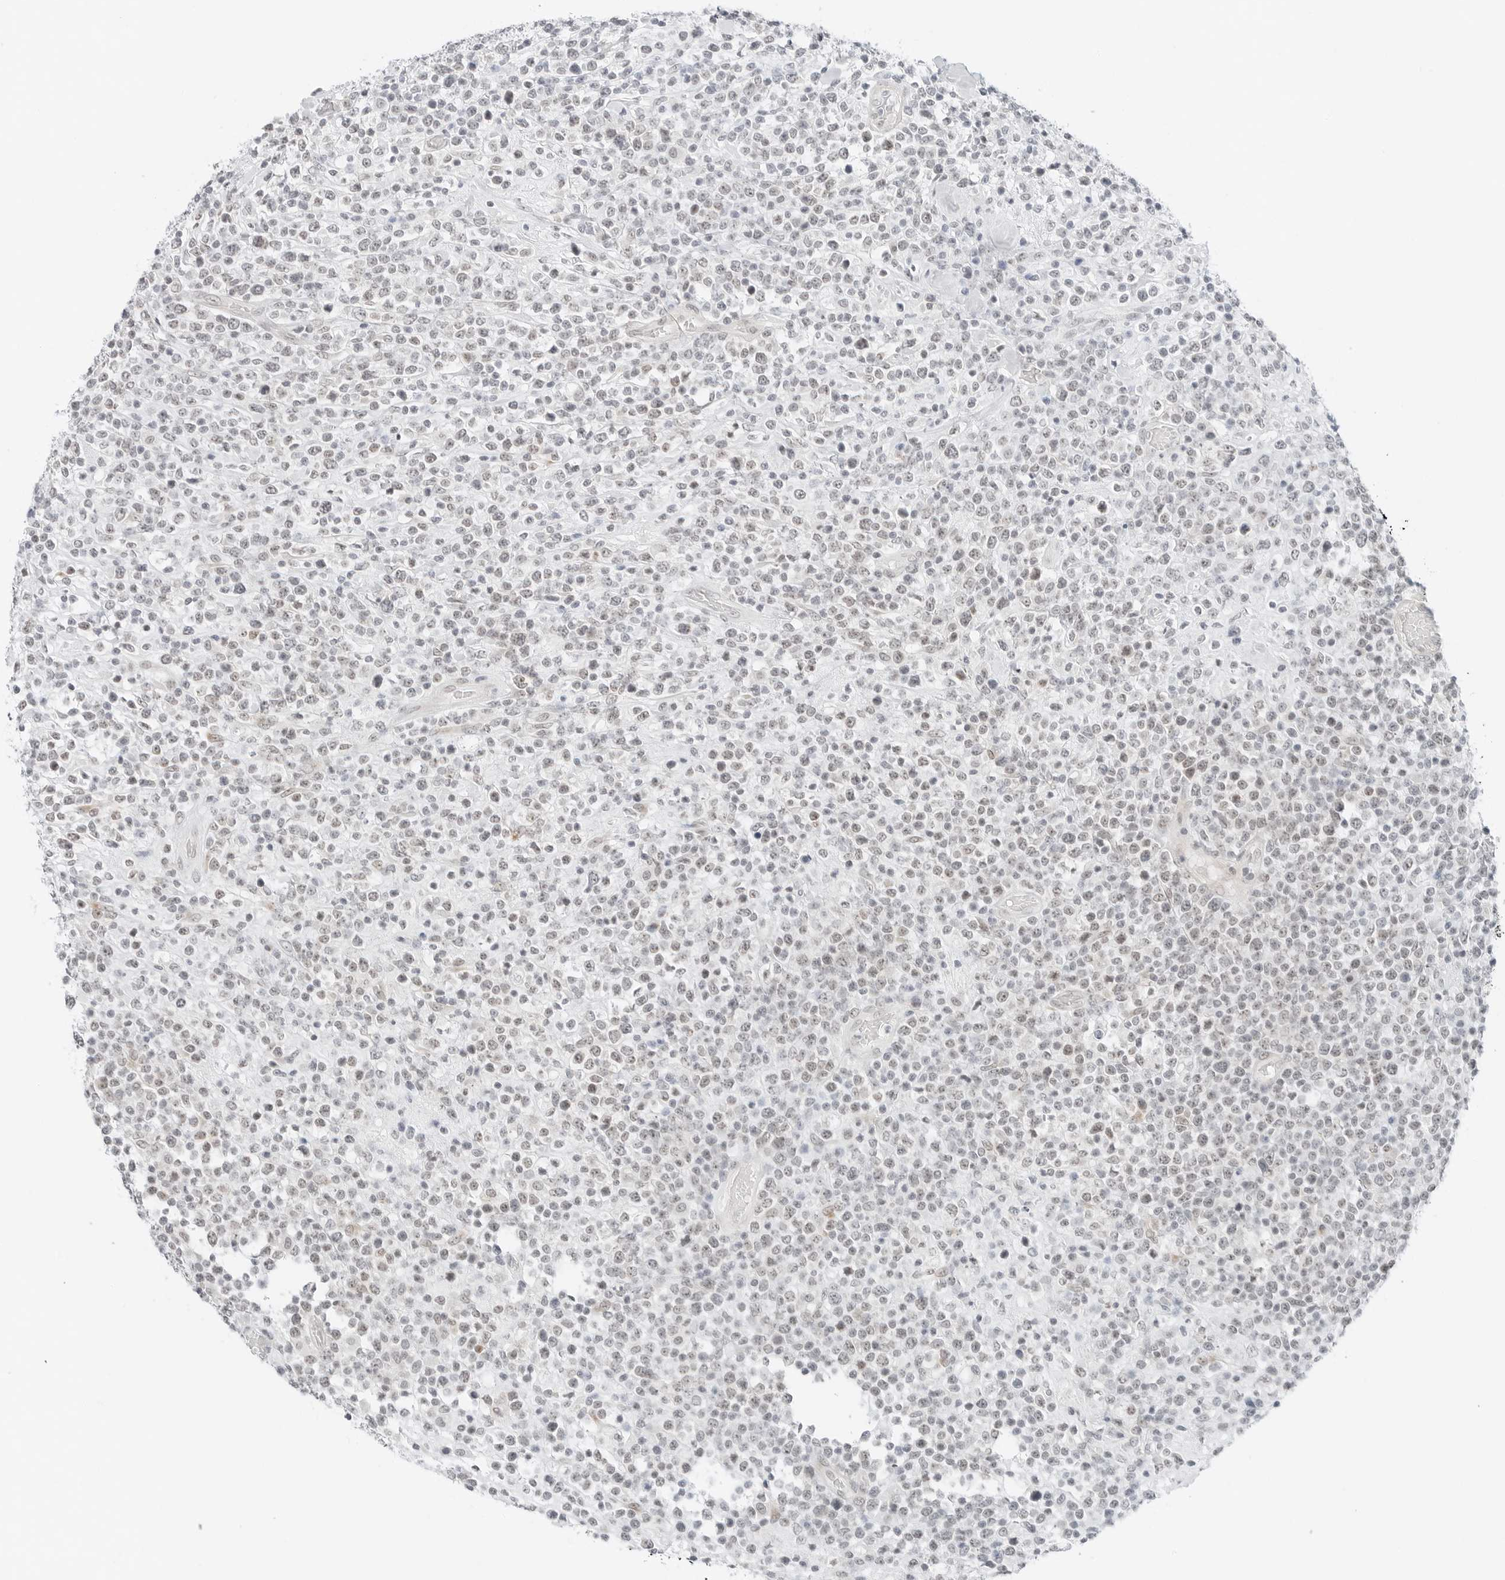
{"staining": {"intensity": "weak", "quantity": "<25%", "location": "nuclear"}, "tissue": "lymphoma", "cell_type": "Tumor cells", "image_type": "cancer", "snomed": [{"axis": "morphology", "description": "Malignant lymphoma, non-Hodgkin's type, High grade"}, {"axis": "topography", "description": "Colon"}], "caption": "Immunohistochemistry micrograph of human malignant lymphoma, non-Hodgkin's type (high-grade) stained for a protein (brown), which displays no expression in tumor cells. (DAB (3,3'-diaminobenzidine) immunohistochemistry visualized using brightfield microscopy, high magnification).", "gene": "CCSAP", "patient": {"sex": "female", "age": 53}}